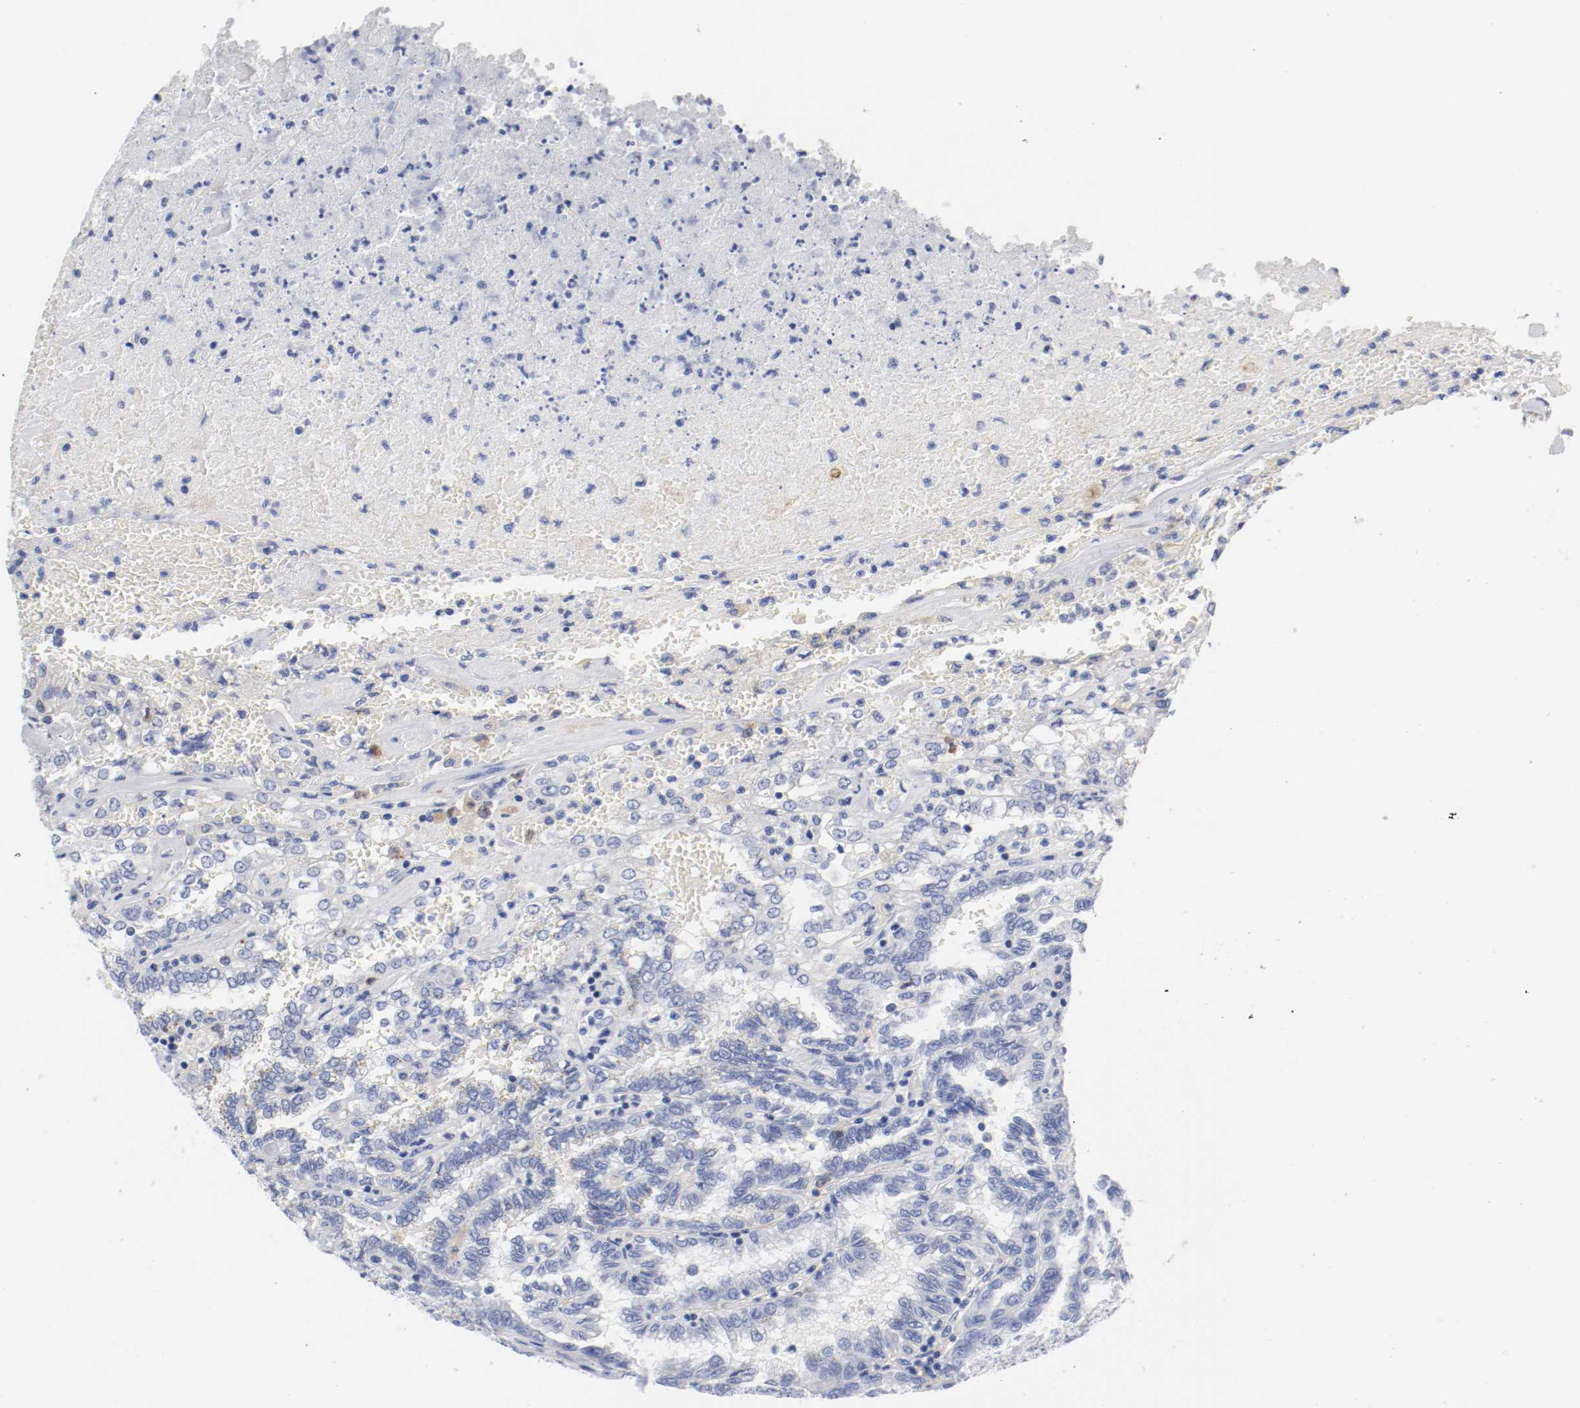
{"staining": {"intensity": "negative", "quantity": "none", "location": "none"}, "tissue": "renal cancer", "cell_type": "Tumor cells", "image_type": "cancer", "snomed": [{"axis": "morphology", "description": "Inflammation, NOS"}, {"axis": "morphology", "description": "Adenocarcinoma, NOS"}, {"axis": "topography", "description": "Kidney"}], "caption": "Immunohistochemistry micrograph of neoplastic tissue: renal adenocarcinoma stained with DAB (3,3'-diaminobenzidine) exhibits no significant protein expression in tumor cells.", "gene": "FGFBP1", "patient": {"sex": "male", "age": 68}}